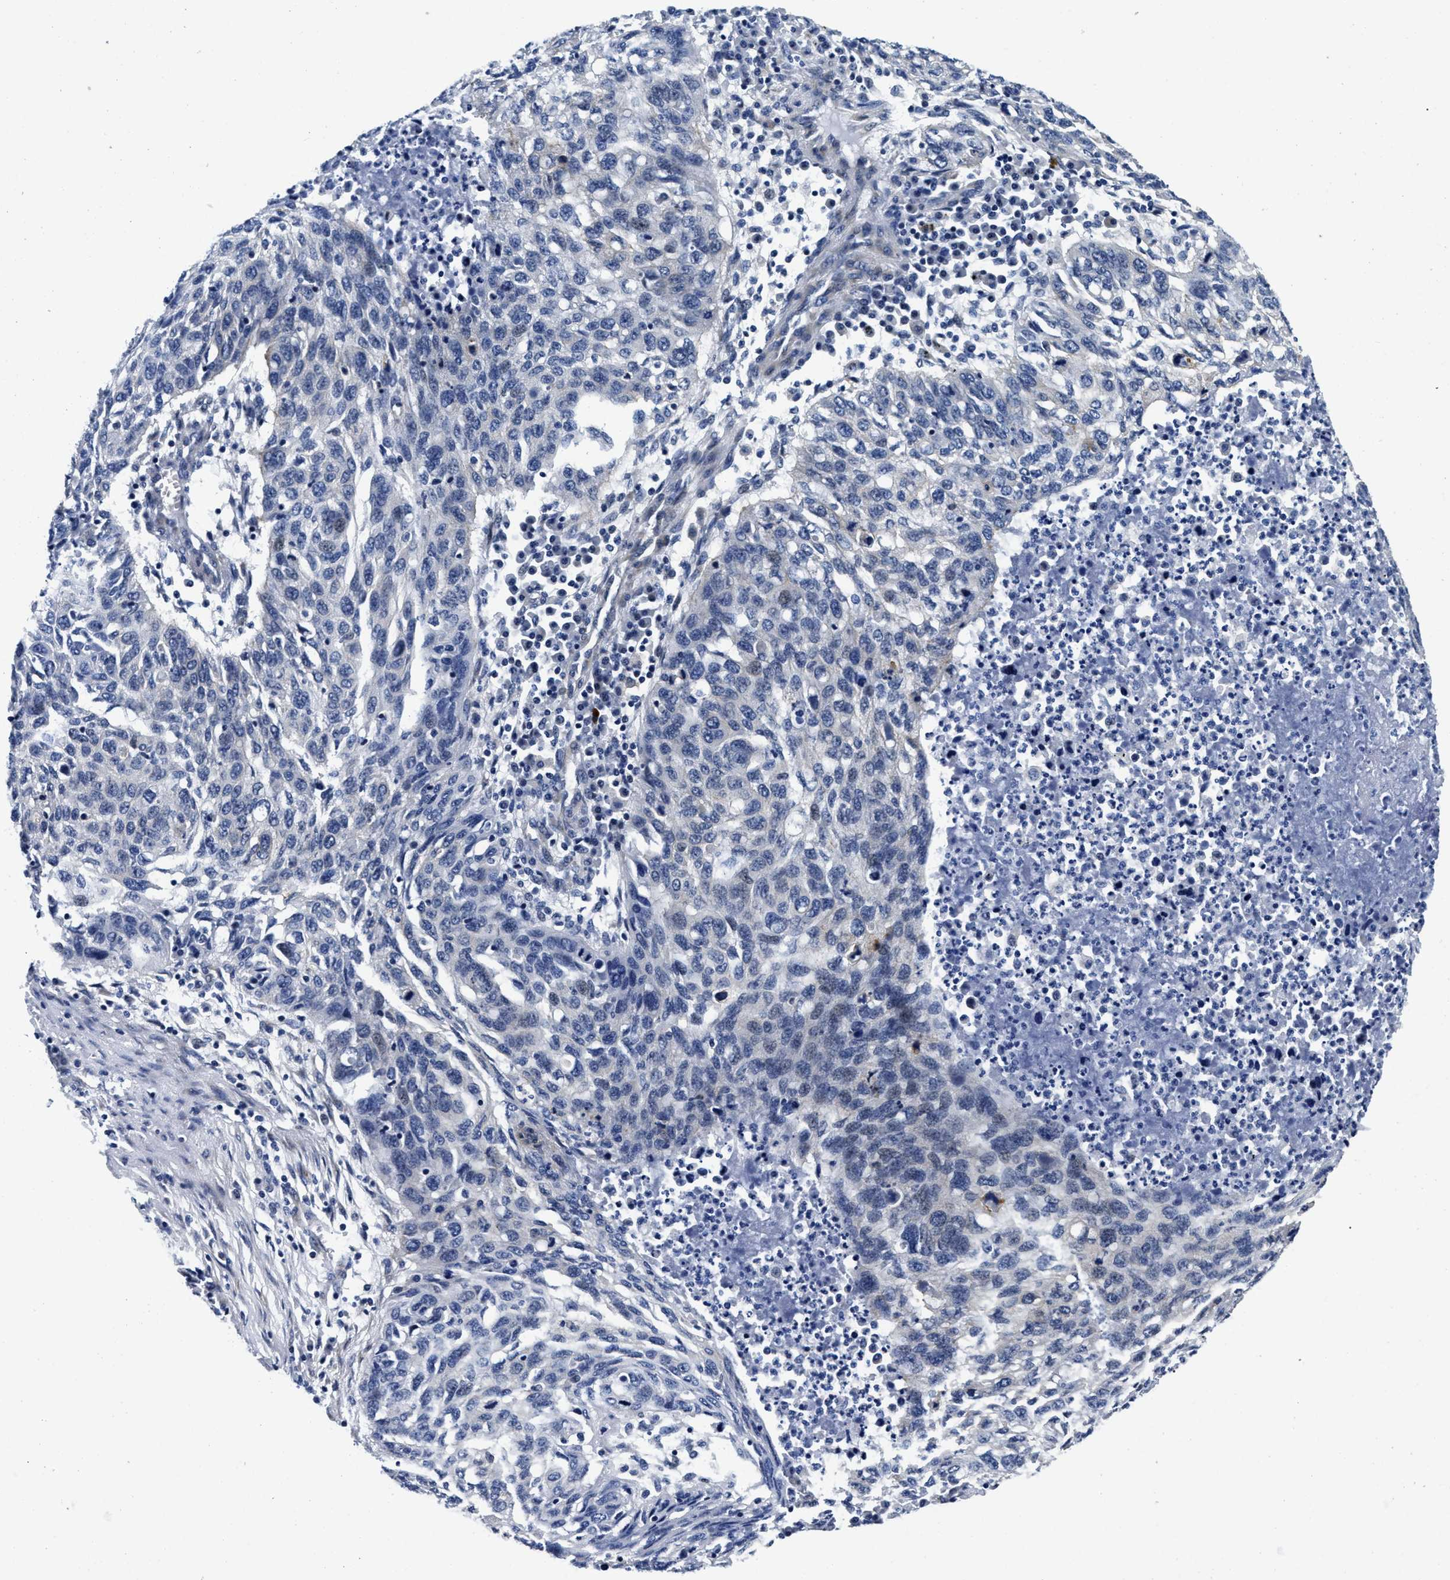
{"staining": {"intensity": "negative", "quantity": "none", "location": "none"}, "tissue": "lung cancer", "cell_type": "Tumor cells", "image_type": "cancer", "snomed": [{"axis": "morphology", "description": "Squamous cell carcinoma, NOS"}, {"axis": "topography", "description": "Lung"}], "caption": "This is a histopathology image of immunohistochemistry staining of lung cancer, which shows no positivity in tumor cells.", "gene": "LAD1", "patient": {"sex": "female", "age": 63}}